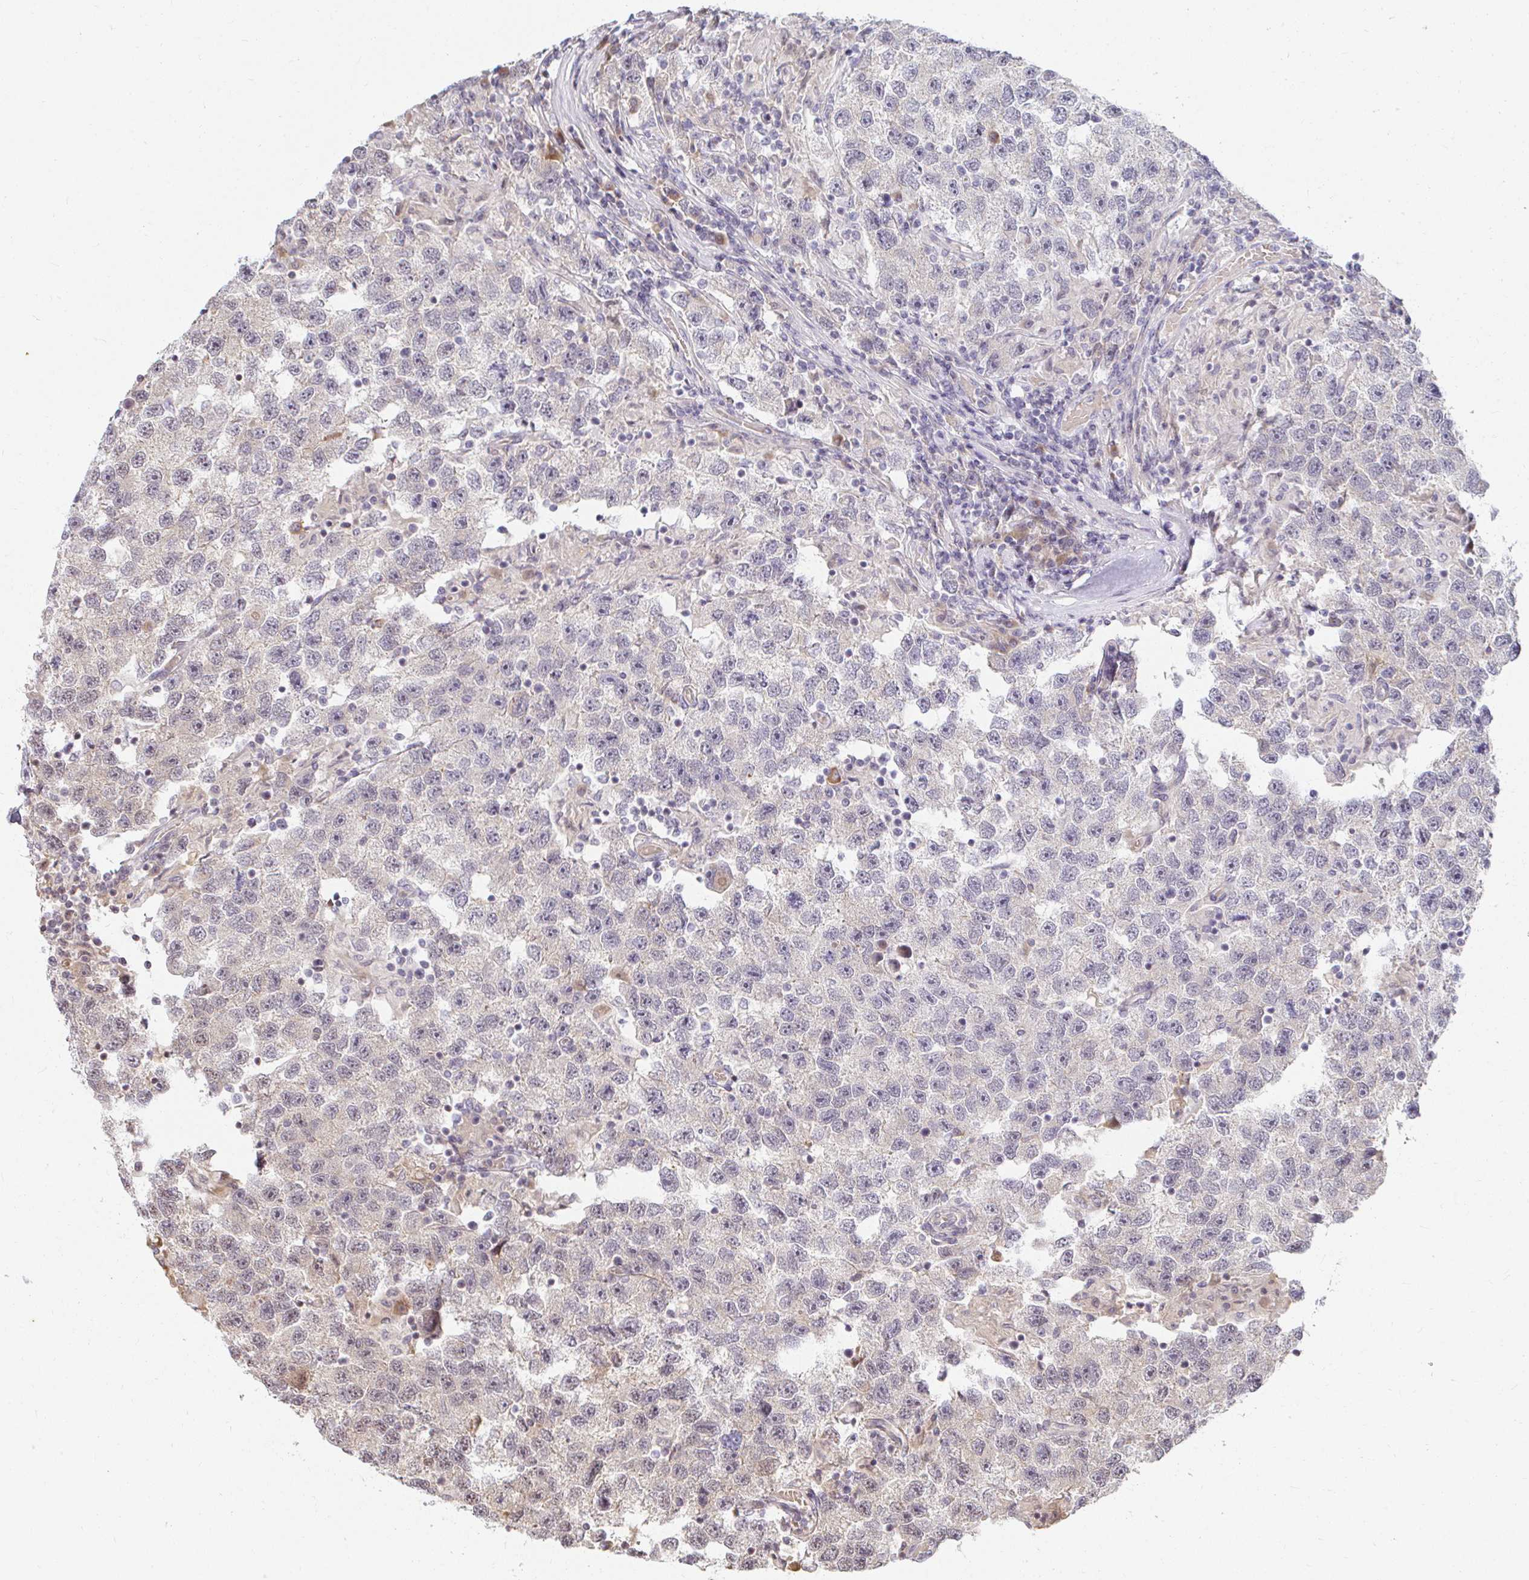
{"staining": {"intensity": "negative", "quantity": "none", "location": "none"}, "tissue": "testis cancer", "cell_type": "Tumor cells", "image_type": "cancer", "snomed": [{"axis": "morphology", "description": "Seminoma, NOS"}, {"axis": "topography", "description": "Testis"}], "caption": "A high-resolution micrograph shows immunohistochemistry staining of testis seminoma, which demonstrates no significant positivity in tumor cells.", "gene": "ANK3", "patient": {"sex": "male", "age": 26}}